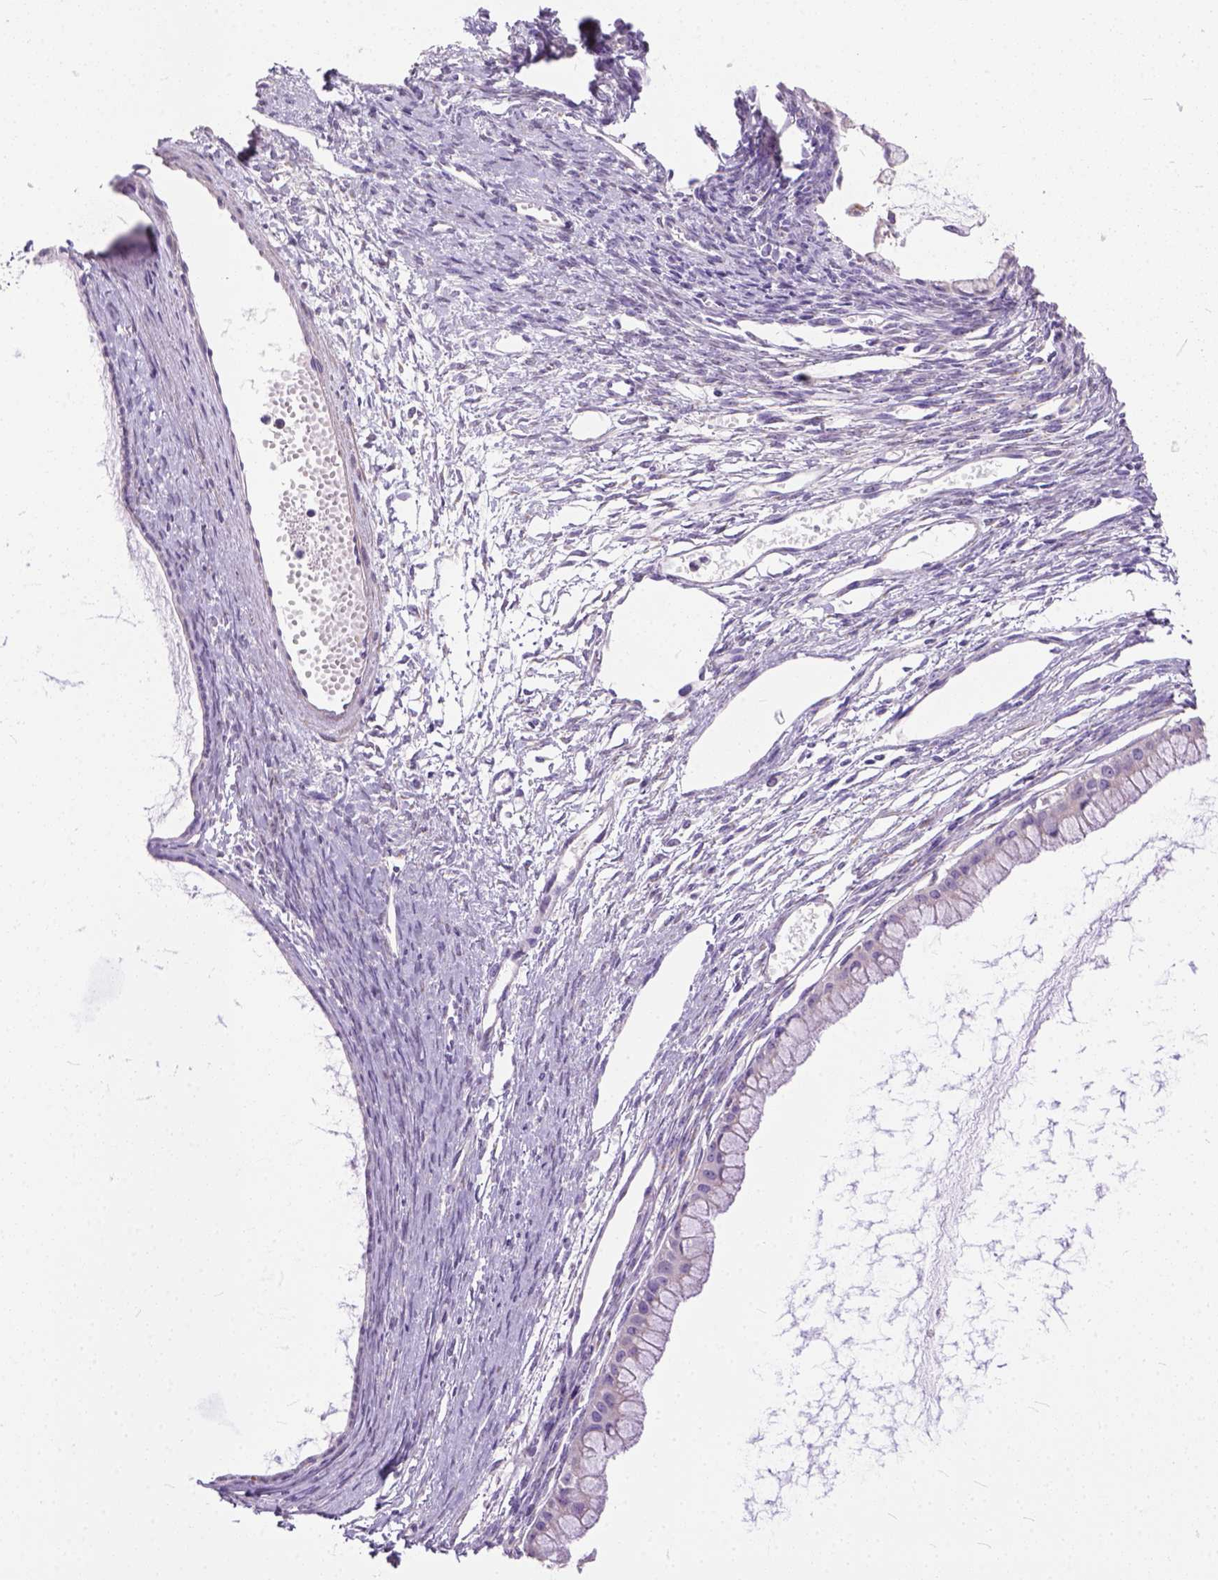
{"staining": {"intensity": "negative", "quantity": "none", "location": "none"}, "tissue": "ovarian cancer", "cell_type": "Tumor cells", "image_type": "cancer", "snomed": [{"axis": "morphology", "description": "Cystadenocarcinoma, mucinous, NOS"}, {"axis": "topography", "description": "Ovary"}], "caption": "Immunohistochemical staining of human ovarian cancer (mucinous cystadenocarcinoma) shows no significant positivity in tumor cells. (Immunohistochemistry, brightfield microscopy, high magnification).", "gene": "BANF2", "patient": {"sex": "female", "age": 41}}